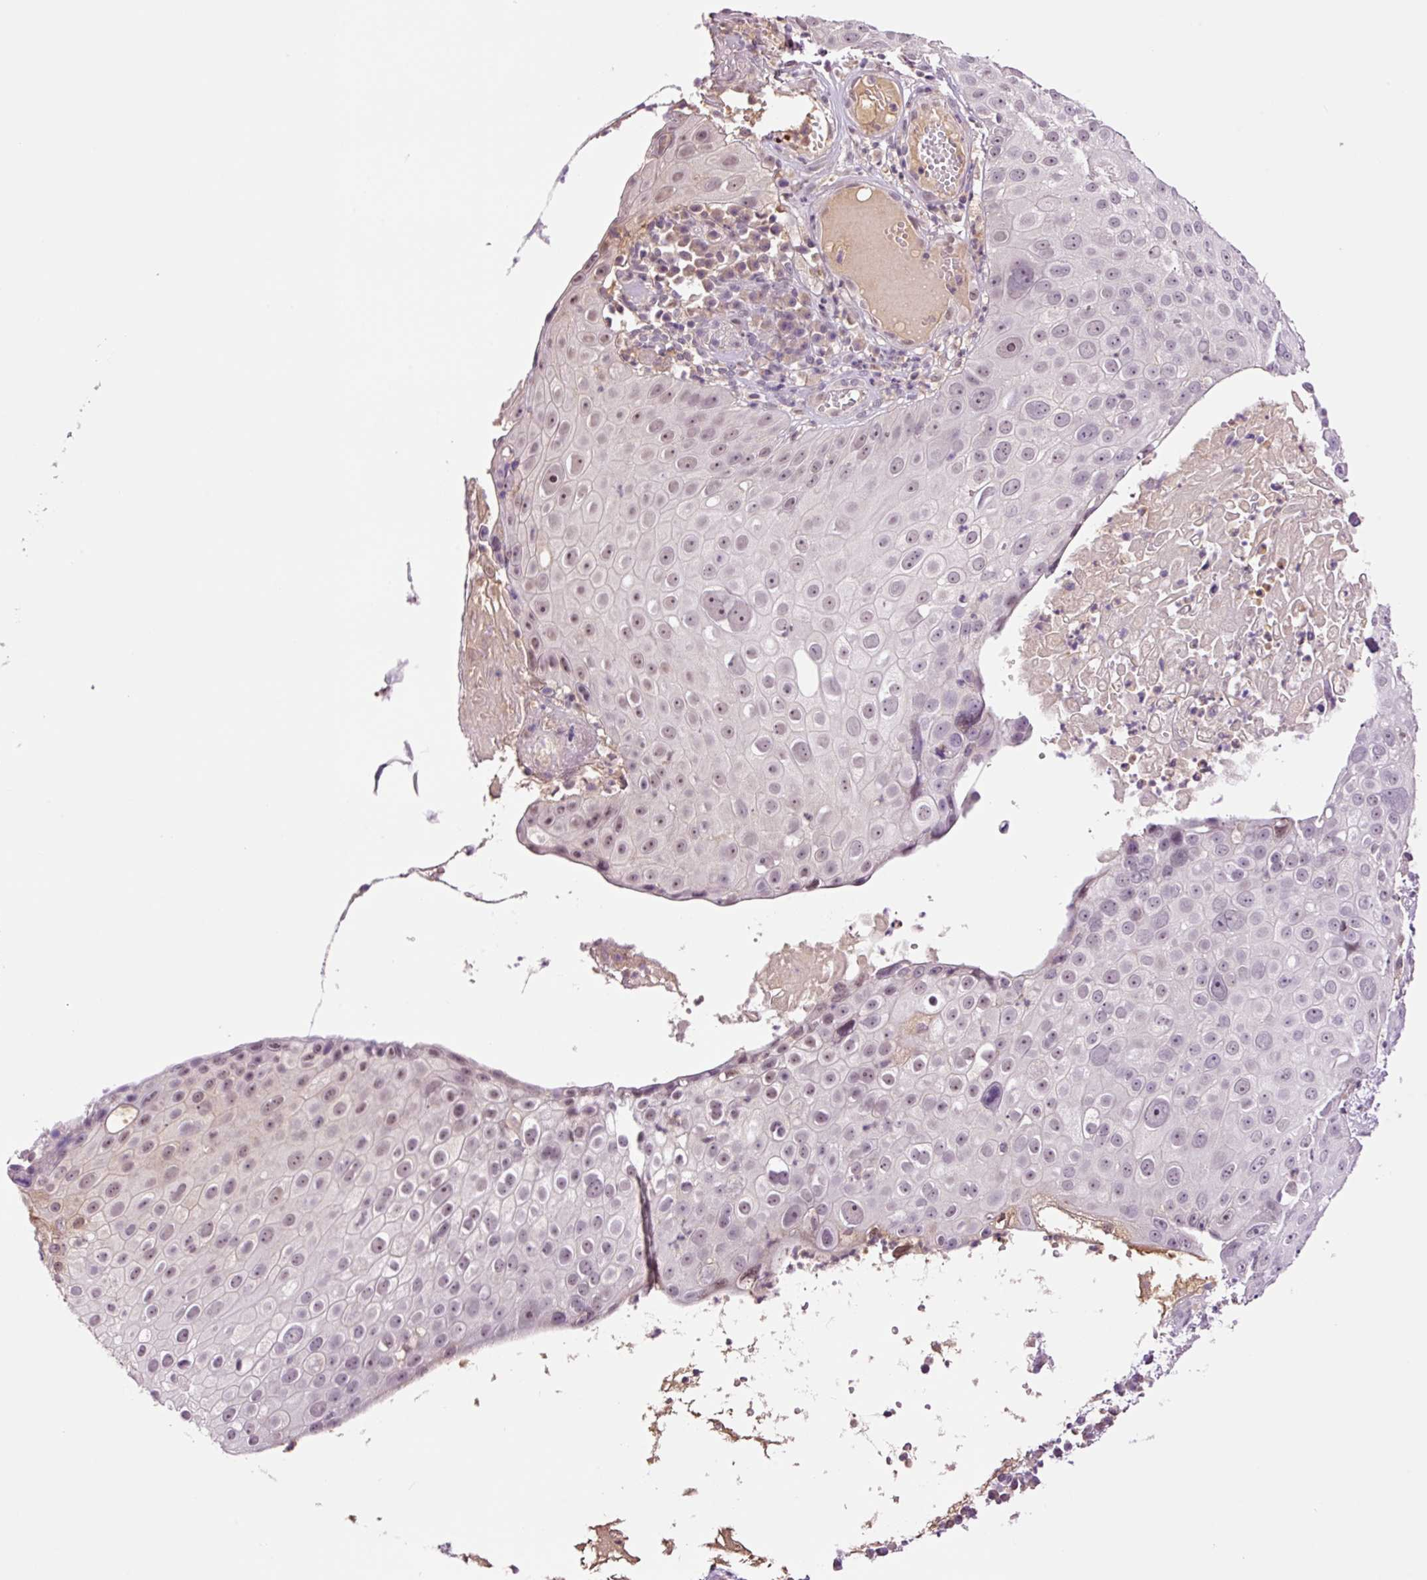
{"staining": {"intensity": "weak", "quantity": "25%-75%", "location": "nuclear"}, "tissue": "skin cancer", "cell_type": "Tumor cells", "image_type": "cancer", "snomed": [{"axis": "morphology", "description": "Squamous cell carcinoma, NOS"}, {"axis": "topography", "description": "Skin"}], "caption": "The immunohistochemical stain highlights weak nuclear staining in tumor cells of squamous cell carcinoma (skin) tissue.", "gene": "DPPA4", "patient": {"sex": "male", "age": 71}}